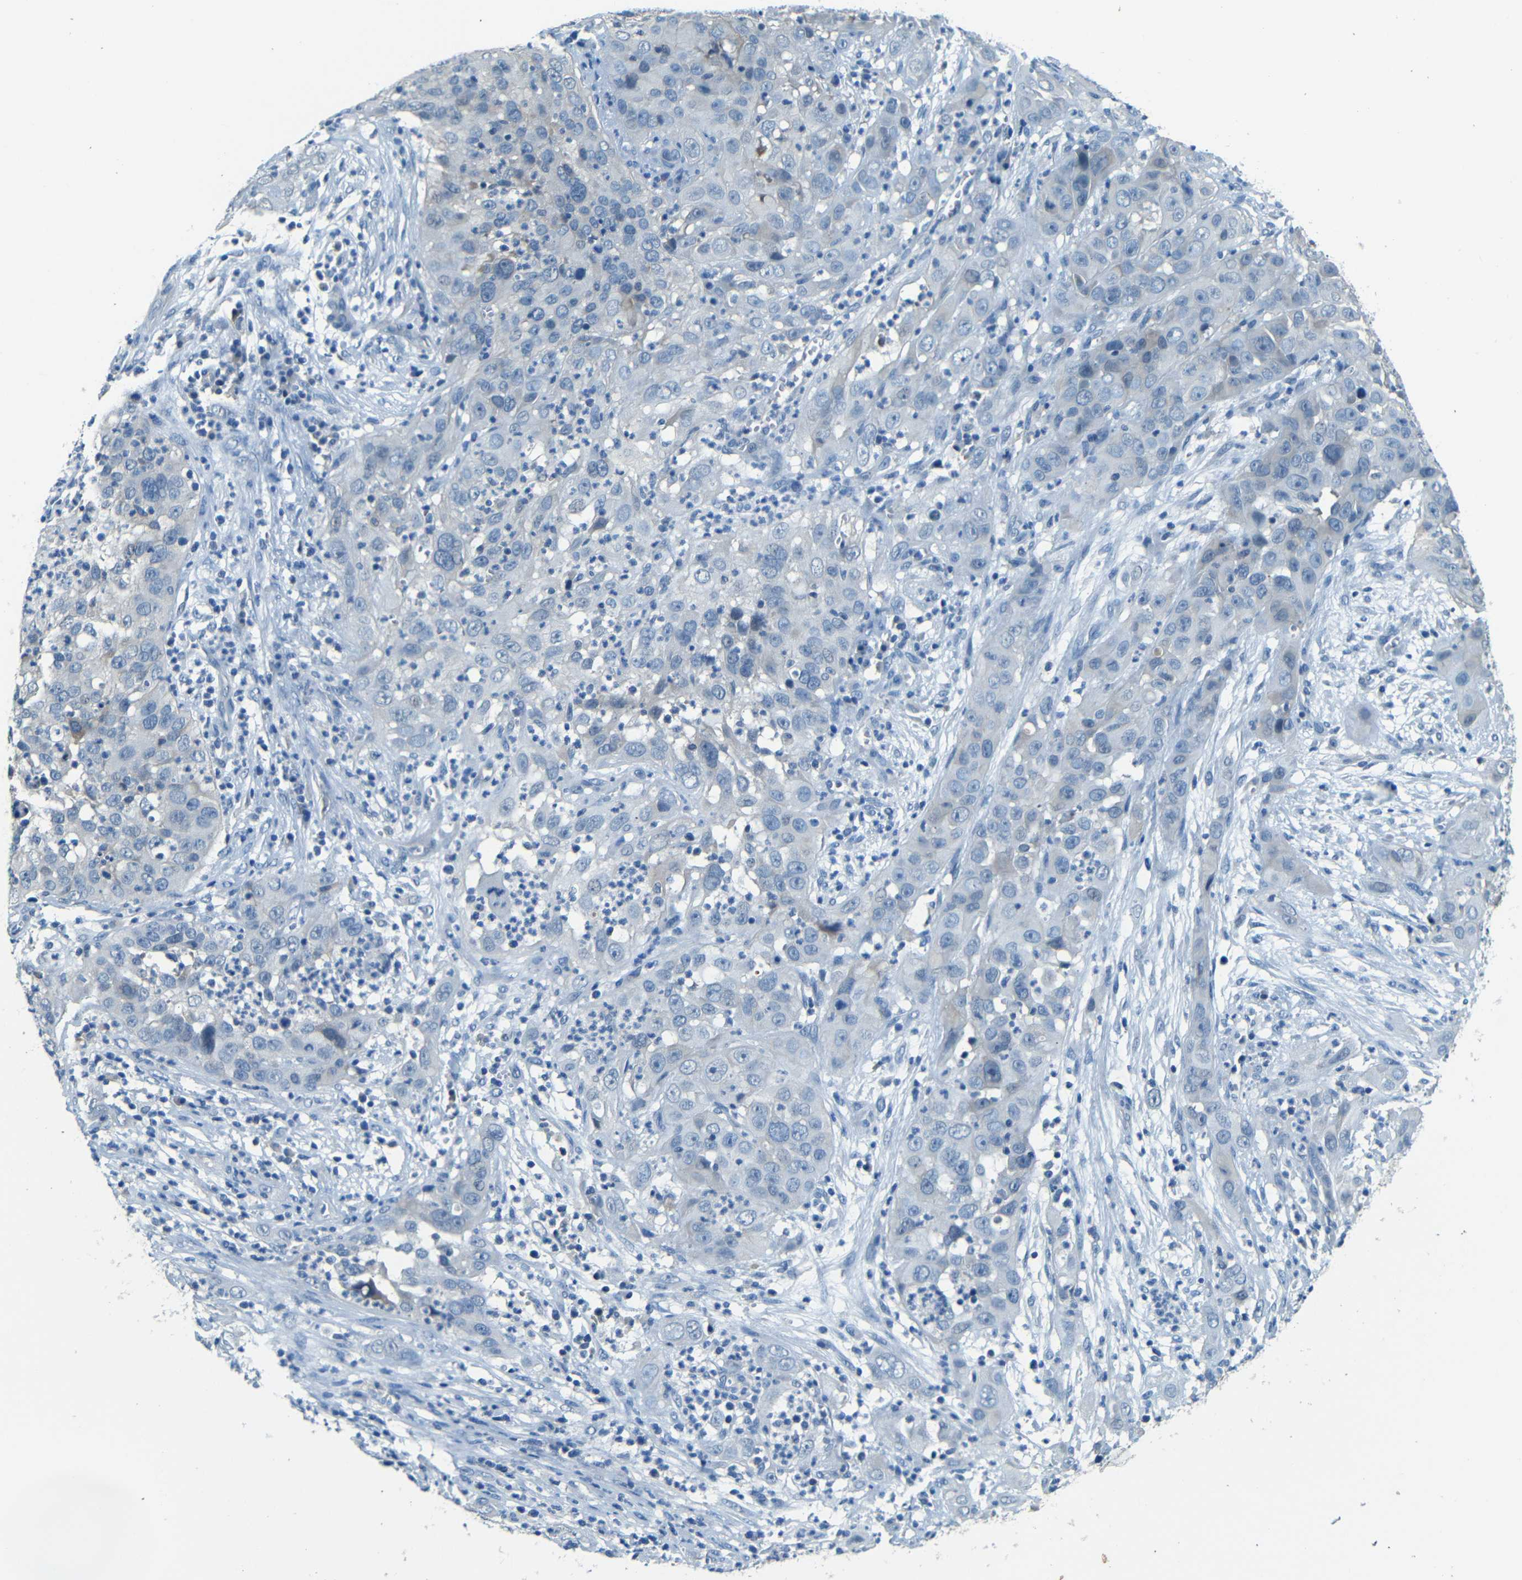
{"staining": {"intensity": "negative", "quantity": "none", "location": "none"}, "tissue": "cervical cancer", "cell_type": "Tumor cells", "image_type": "cancer", "snomed": [{"axis": "morphology", "description": "Squamous cell carcinoma, NOS"}, {"axis": "topography", "description": "Cervix"}], "caption": "Cervical cancer (squamous cell carcinoma) was stained to show a protein in brown. There is no significant expression in tumor cells.", "gene": "ZMAT1", "patient": {"sex": "female", "age": 32}}